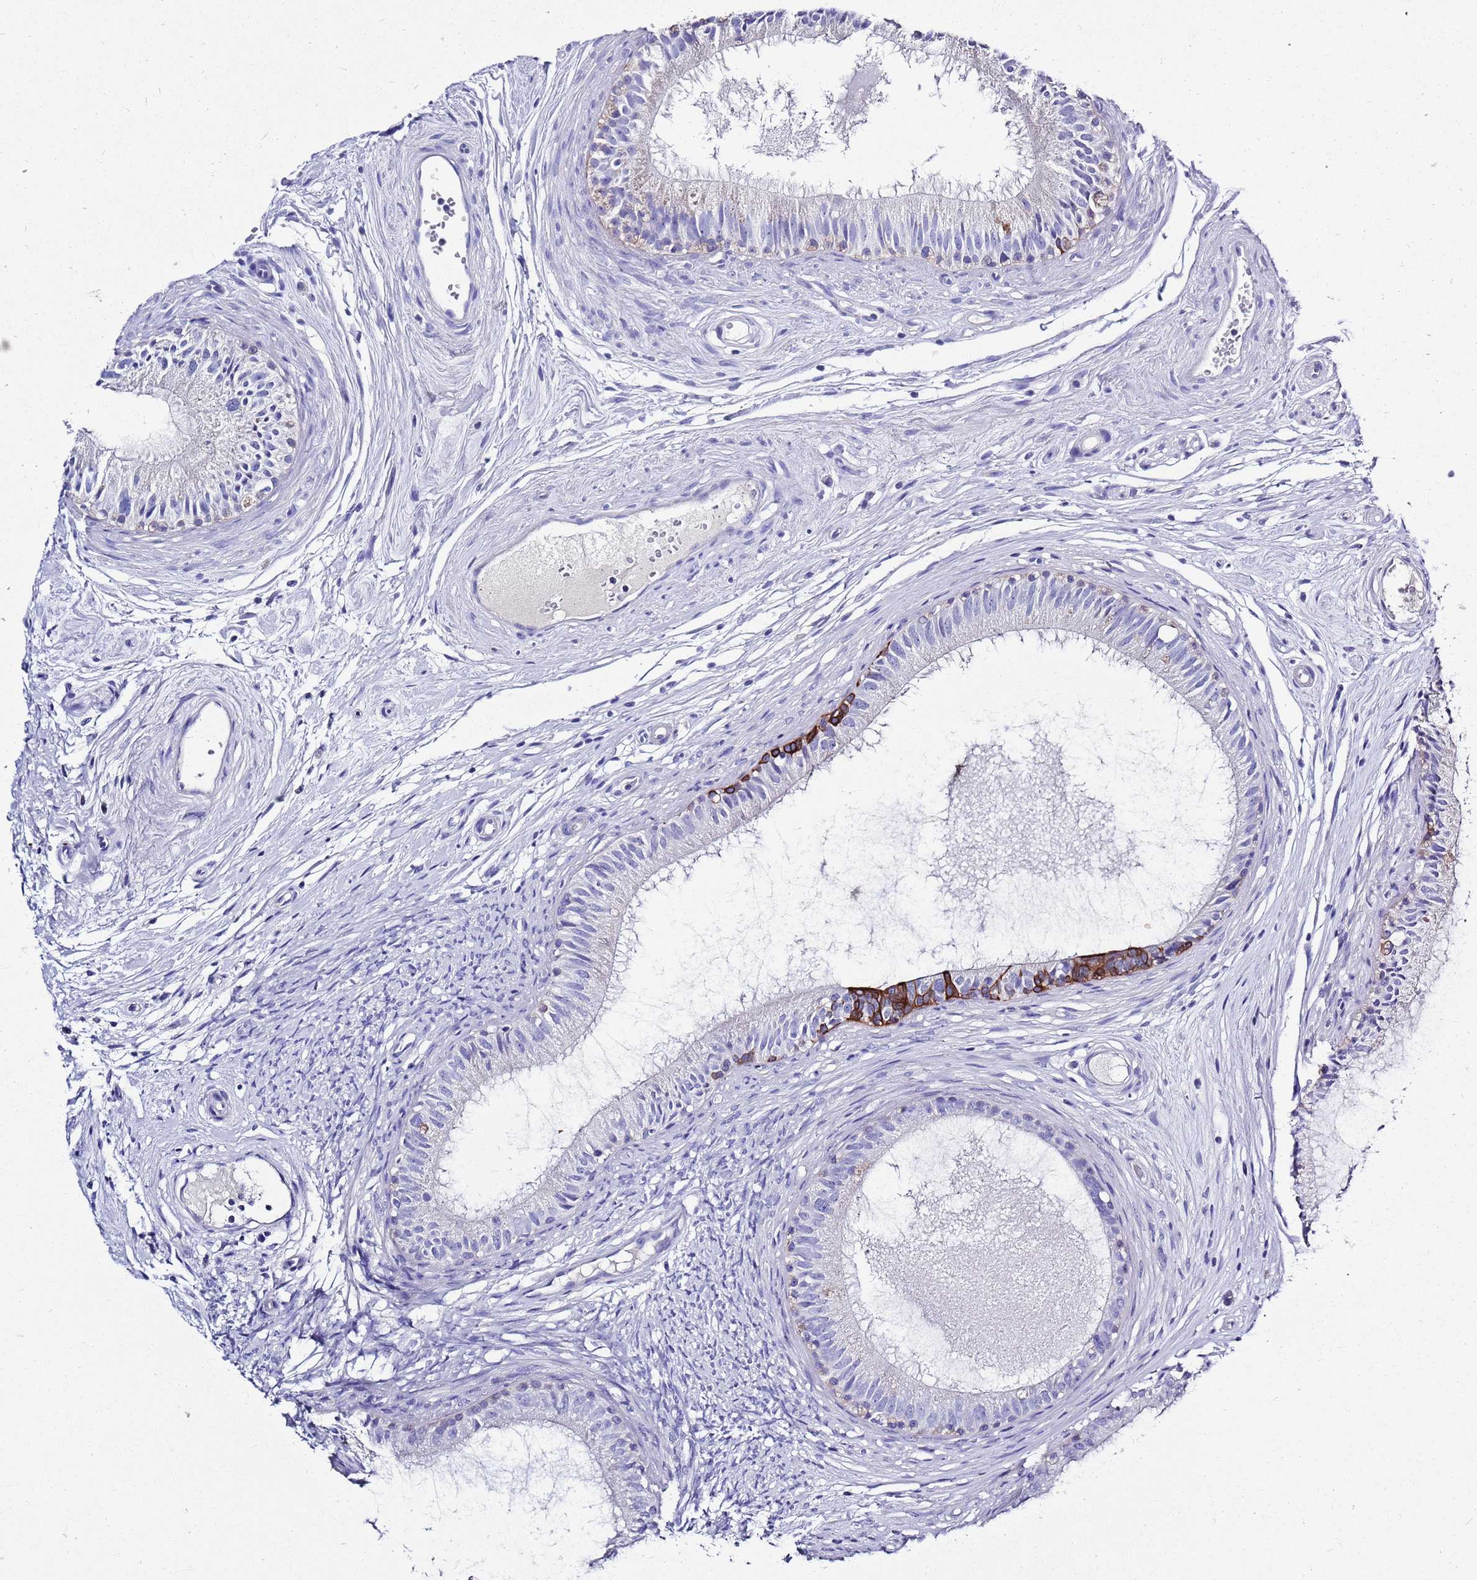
{"staining": {"intensity": "strong", "quantity": "<25%", "location": "cytoplasmic/membranous"}, "tissue": "epididymis", "cell_type": "Glandular cells", "image_type": "normal", "snomed": [{"axis": "morphology", "description": "Normal tissue, NOS"}, {"axis": "topography", "description": "Epididymis"}], "caption": "Strong cytoplasmic/membranous expression is identified in approximately <25% of glandular cells in normal epididymis.", "gene": "MTMR2", "patient": {"sex": "male", "age": 74}}